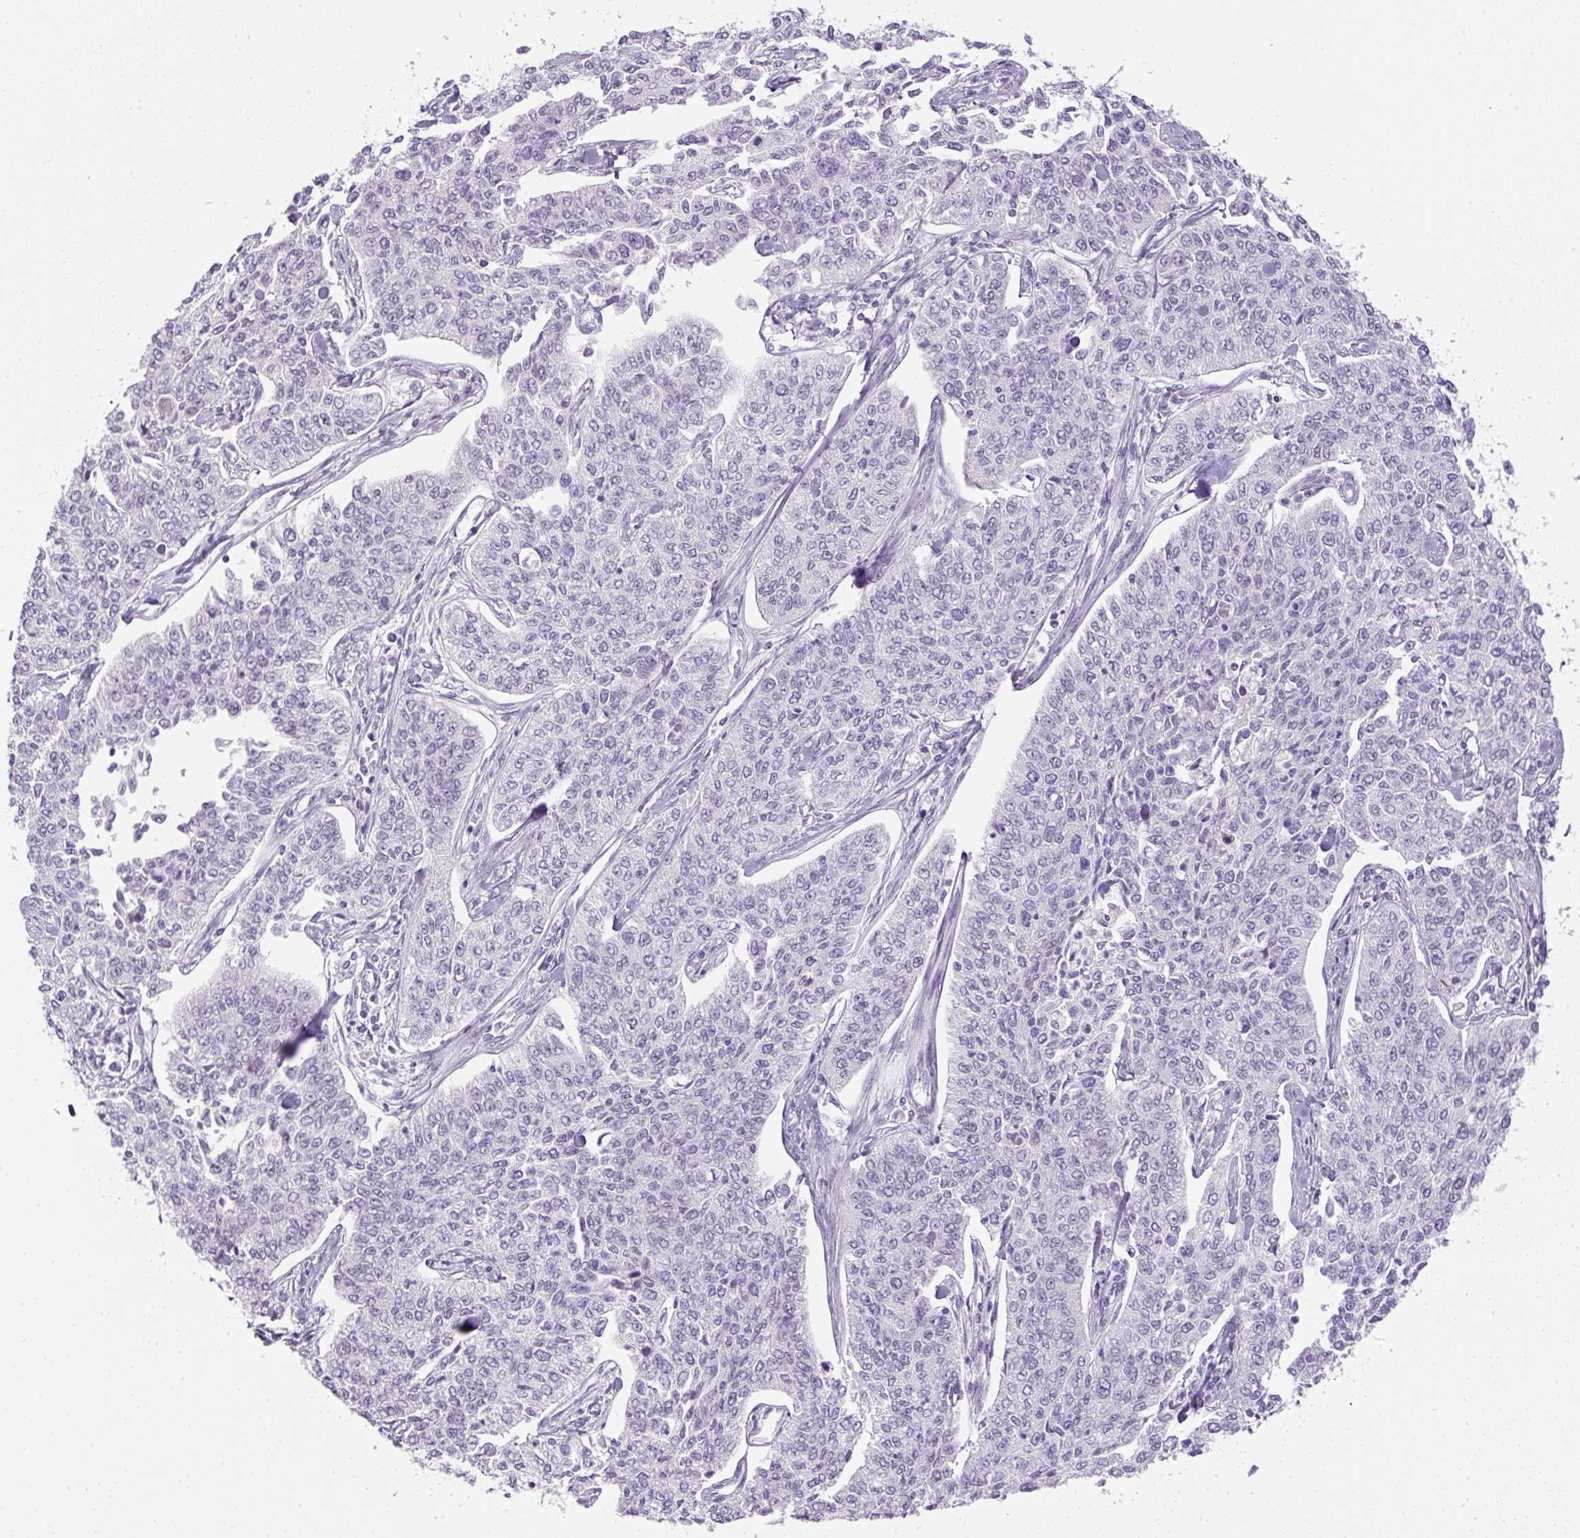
{"staining": {"intensity": "negative", "quantity": "none", "location": "none"}, "tissue": "cervical cancer", "cell_type": "Tumor cells", "image_type": "cancer", "snomed": [{"axis": "morphology", "description": "Squamous cell carcinoma, NOS"}, {"axis": "topography", "description": "Cervix"}], "caption": "This is an immunohistochemistry histopathology image of human squamous cell carcinoma (cervical). There is no expression in tumor cells.", "gene": "FGFBP3", "patient": {"sex": "female", "age": 35}}